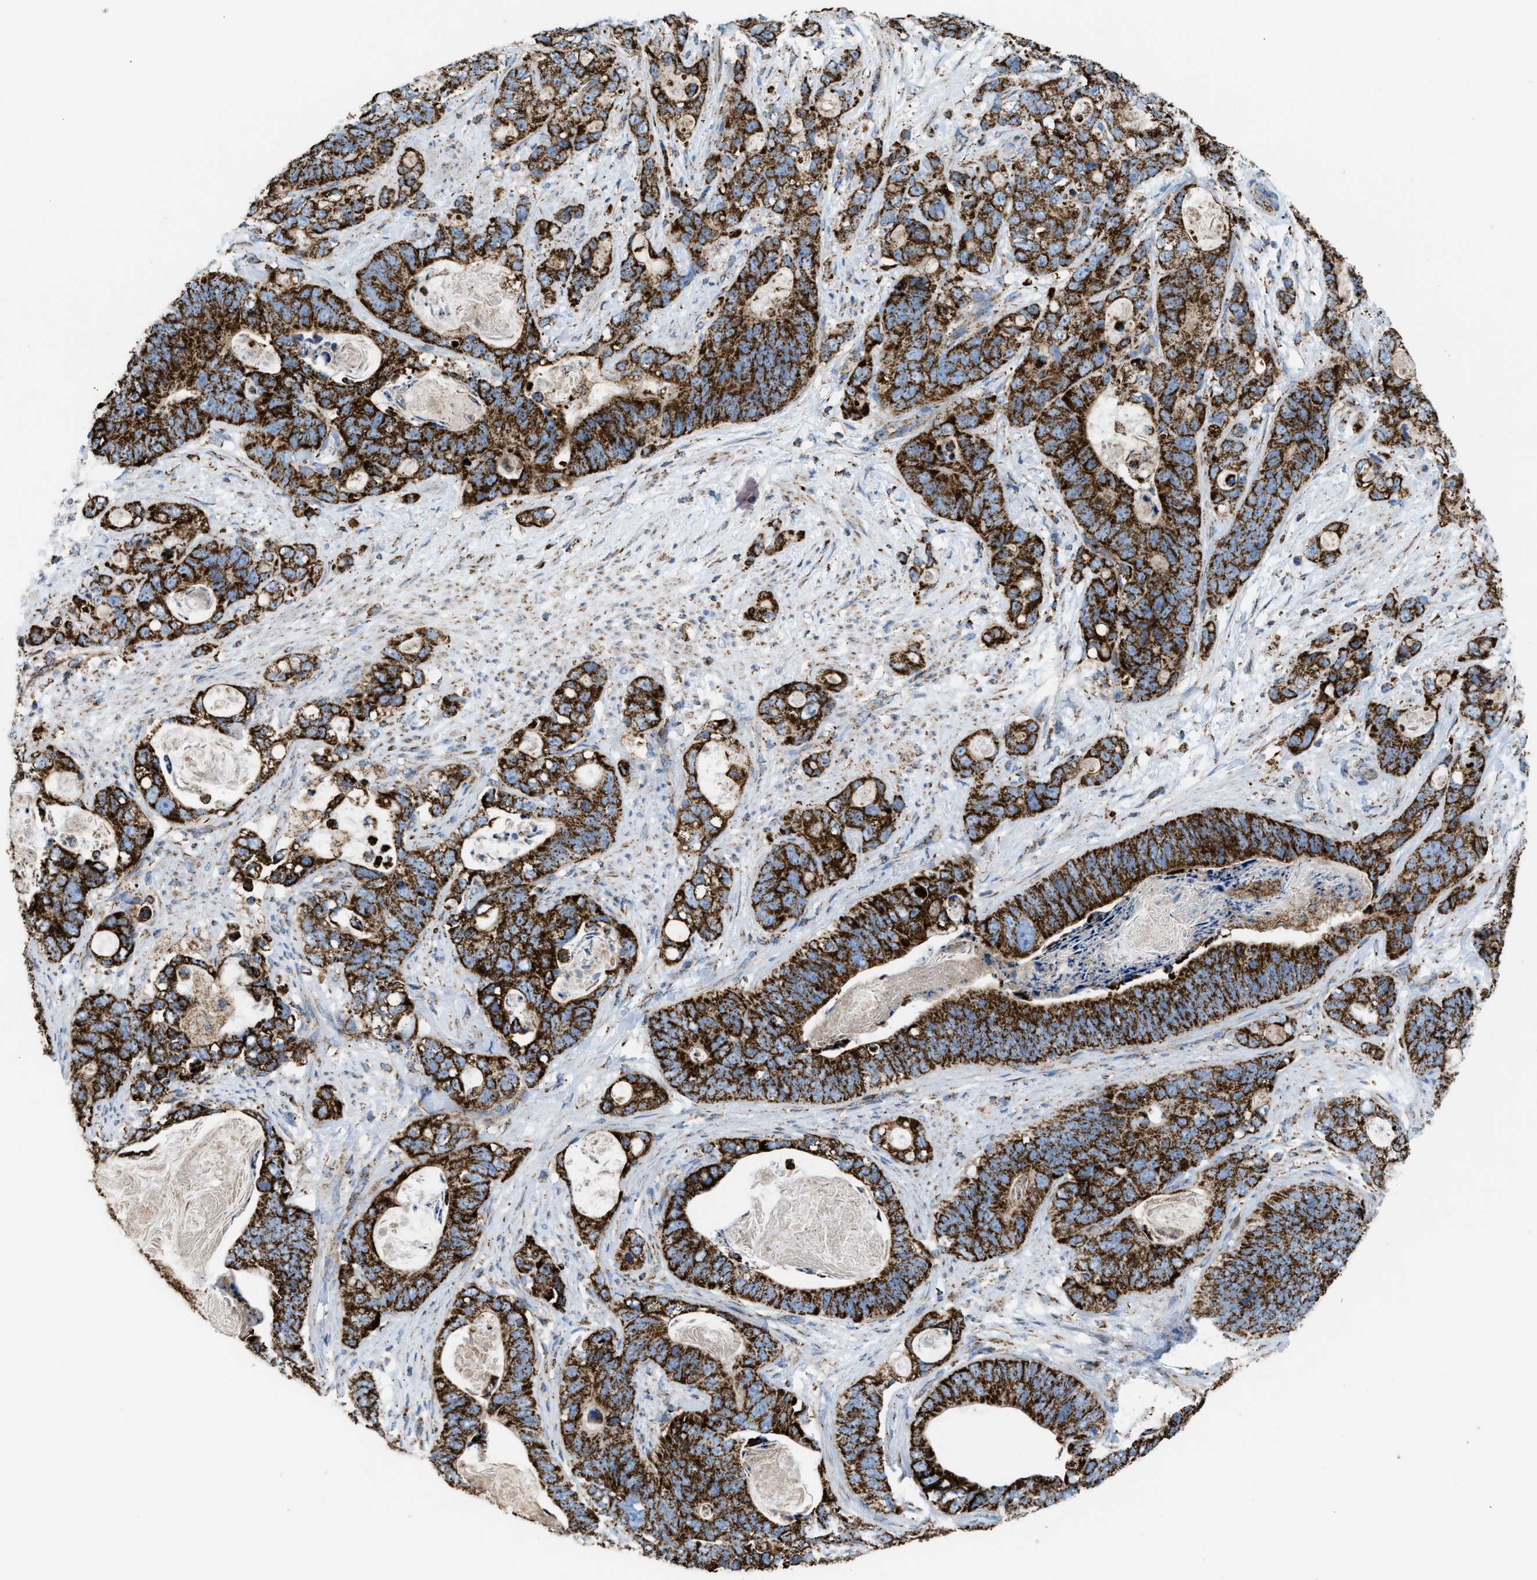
{"staining": {"intensity": "strong", "quantity": ">75%", "location": "cytoplasmic/membranous"}, "tissue": "stomach cancer", "cell_type": "Tumor cells", "image_type": "cancer", "snomed": [{"axis": "morphology", "description": "Normal tissue, NOS"}, {"axis": "morphology", "description": "Adenocarcinoma, NOS"}, {"axis": "topography", "description": "Stomach"}], "caption": "Protein staining of stomach cancer tissue demonstrates strong cytoplasmic/membranous expression in approximately >75% of tumor cells. (DAB IHC with brightfield microscopy, high magnification).", "gene": "ECHS1", "patient": {"sex": "female", "age": 89}}